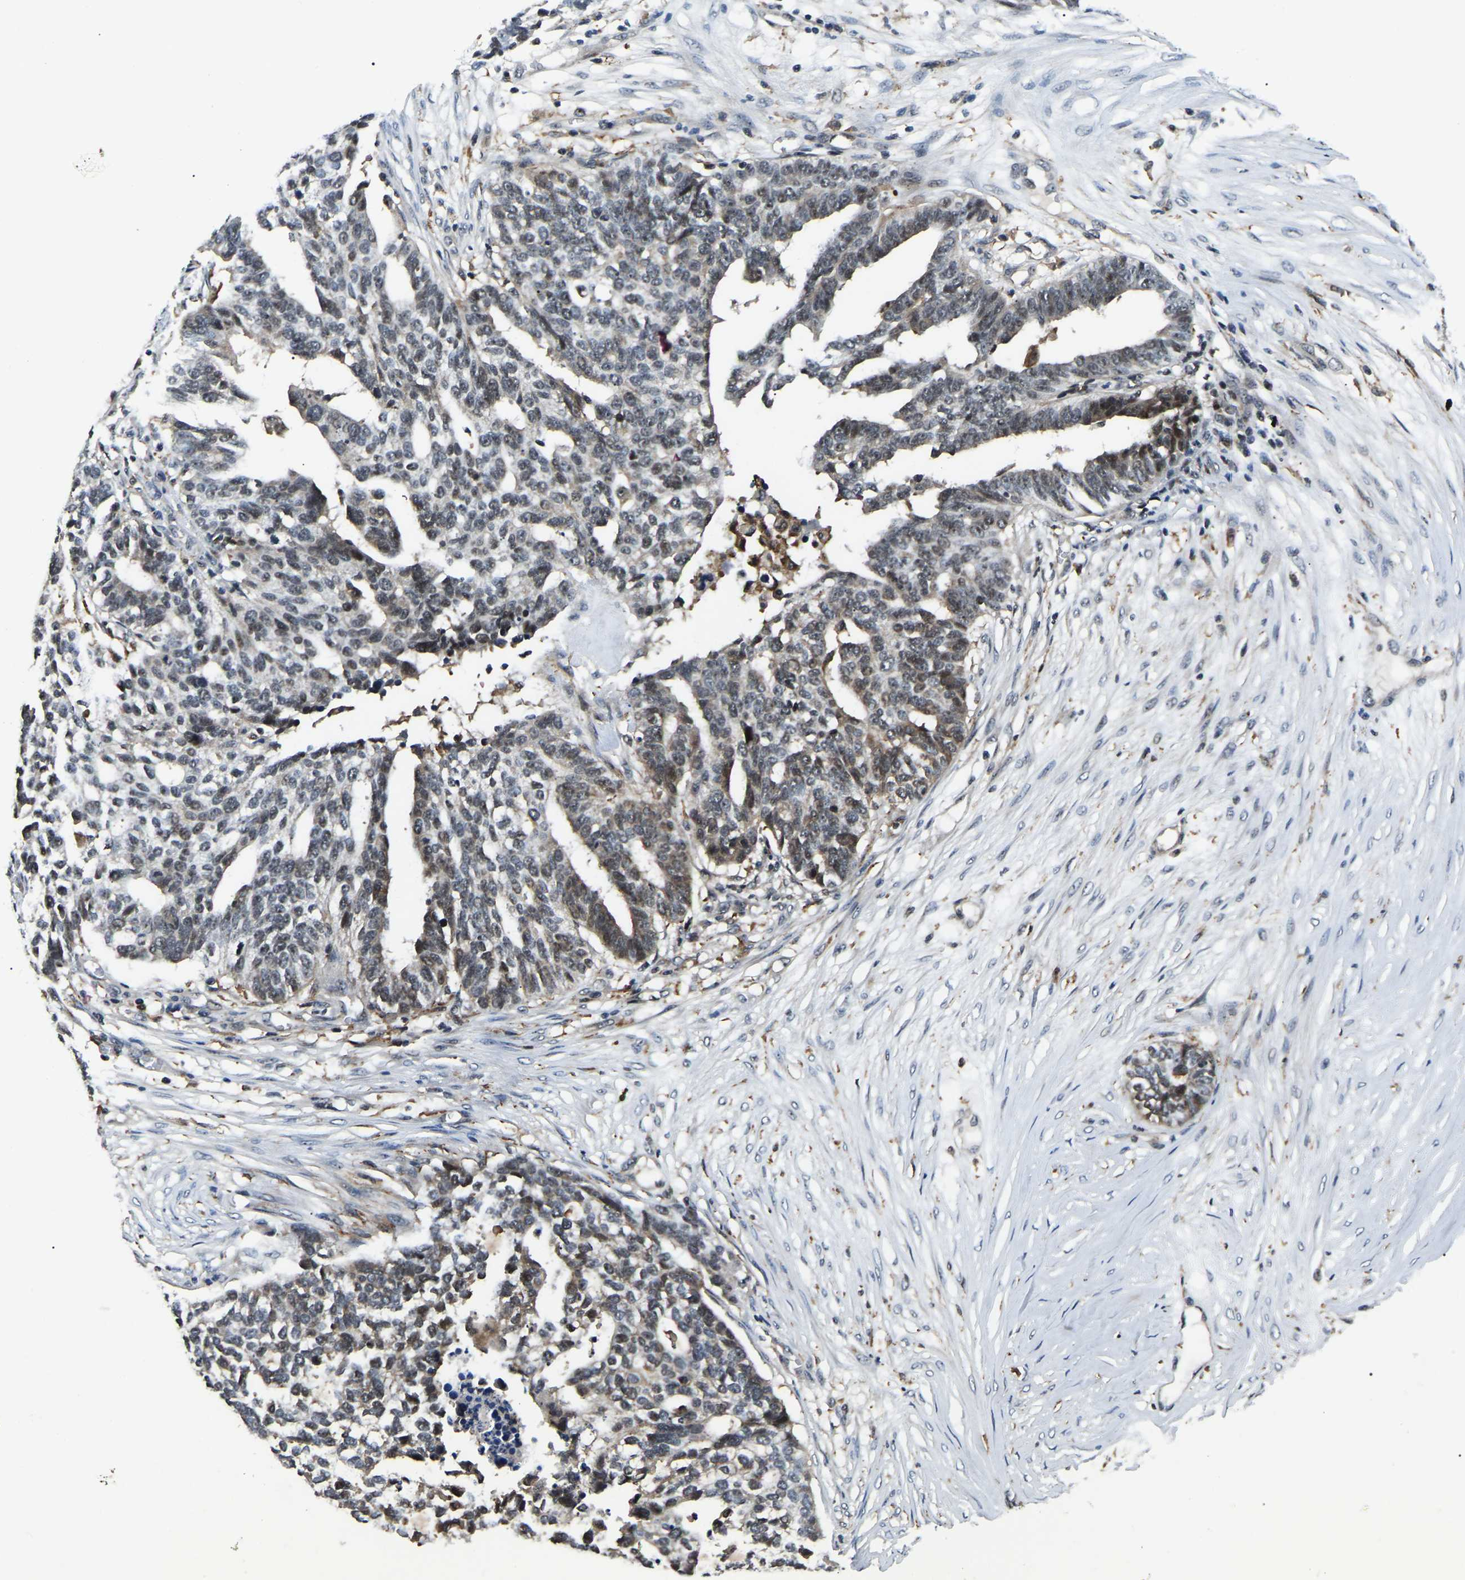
{"staining": {"intensity": "weak", "quantity": "25%-75%", "location": "cytoplasmic/membranous,nuclear"}, "tissue": "ovarian cancer", "cell_type": "Tumor cells", "image_type": "cancer", "snomed": [{"axis": "morphology", "description": "Cystadenocarcinoma, serous, NOS"}, {"axis": "topography", "description": "Ovary"}], "caption": "There is low levels of weak cytoplasmic/membranous and nuclear expression in tumor cells of ovarian serous cystadenocarcinoma, as demonstrated by immunohistochemical staining (brown color).", "gene": "RRP1B", "patient": {"sex": "female", "age": 59}}